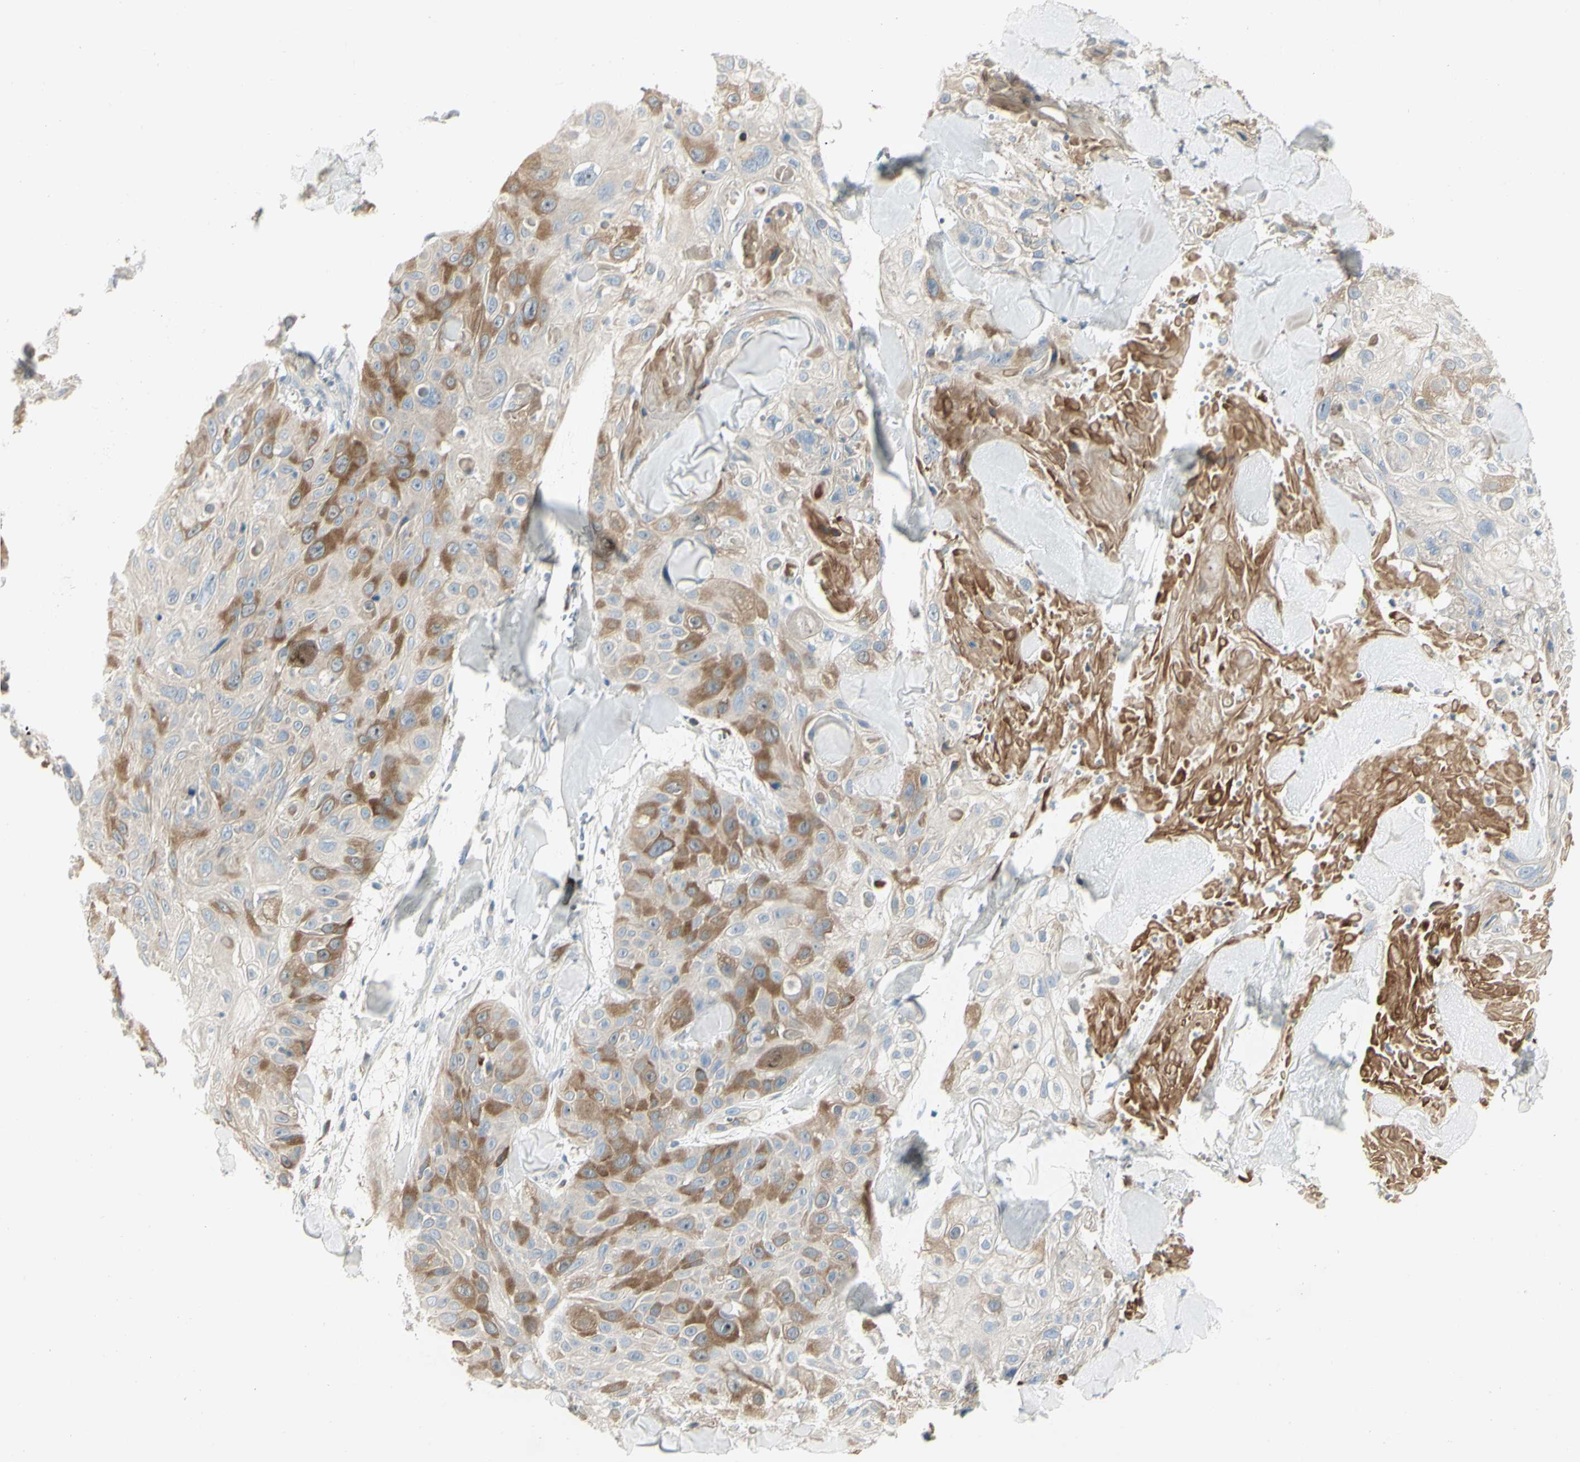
{"staining": {"intensity": "moderate", "quantity": "25%-75%", "location": "cytoplasmic/membranous"}, "tissue": "skin cancer", "cell_type": "Tumor cells", "image_type": "cancer", "snomed": [{"axis": "morphology", "description": "Squamous cell carcinoma, NOS"}, {"axis": "topography", "description": "Skin"}], "caption": "Immunohistochemistry (IHC) micrograph of neoplastic tissue: skin cancer (squamous cell carcinoma) stained using immunohistochemistry shows medium levels of moderate protein expression localized specifically in the cytoplasmic/membranous of tumor cells, appearing as a cytoplasmic/membranous brown color.", "gene": "CCNB2", "patient": {"sex": "male", "age": 86}}